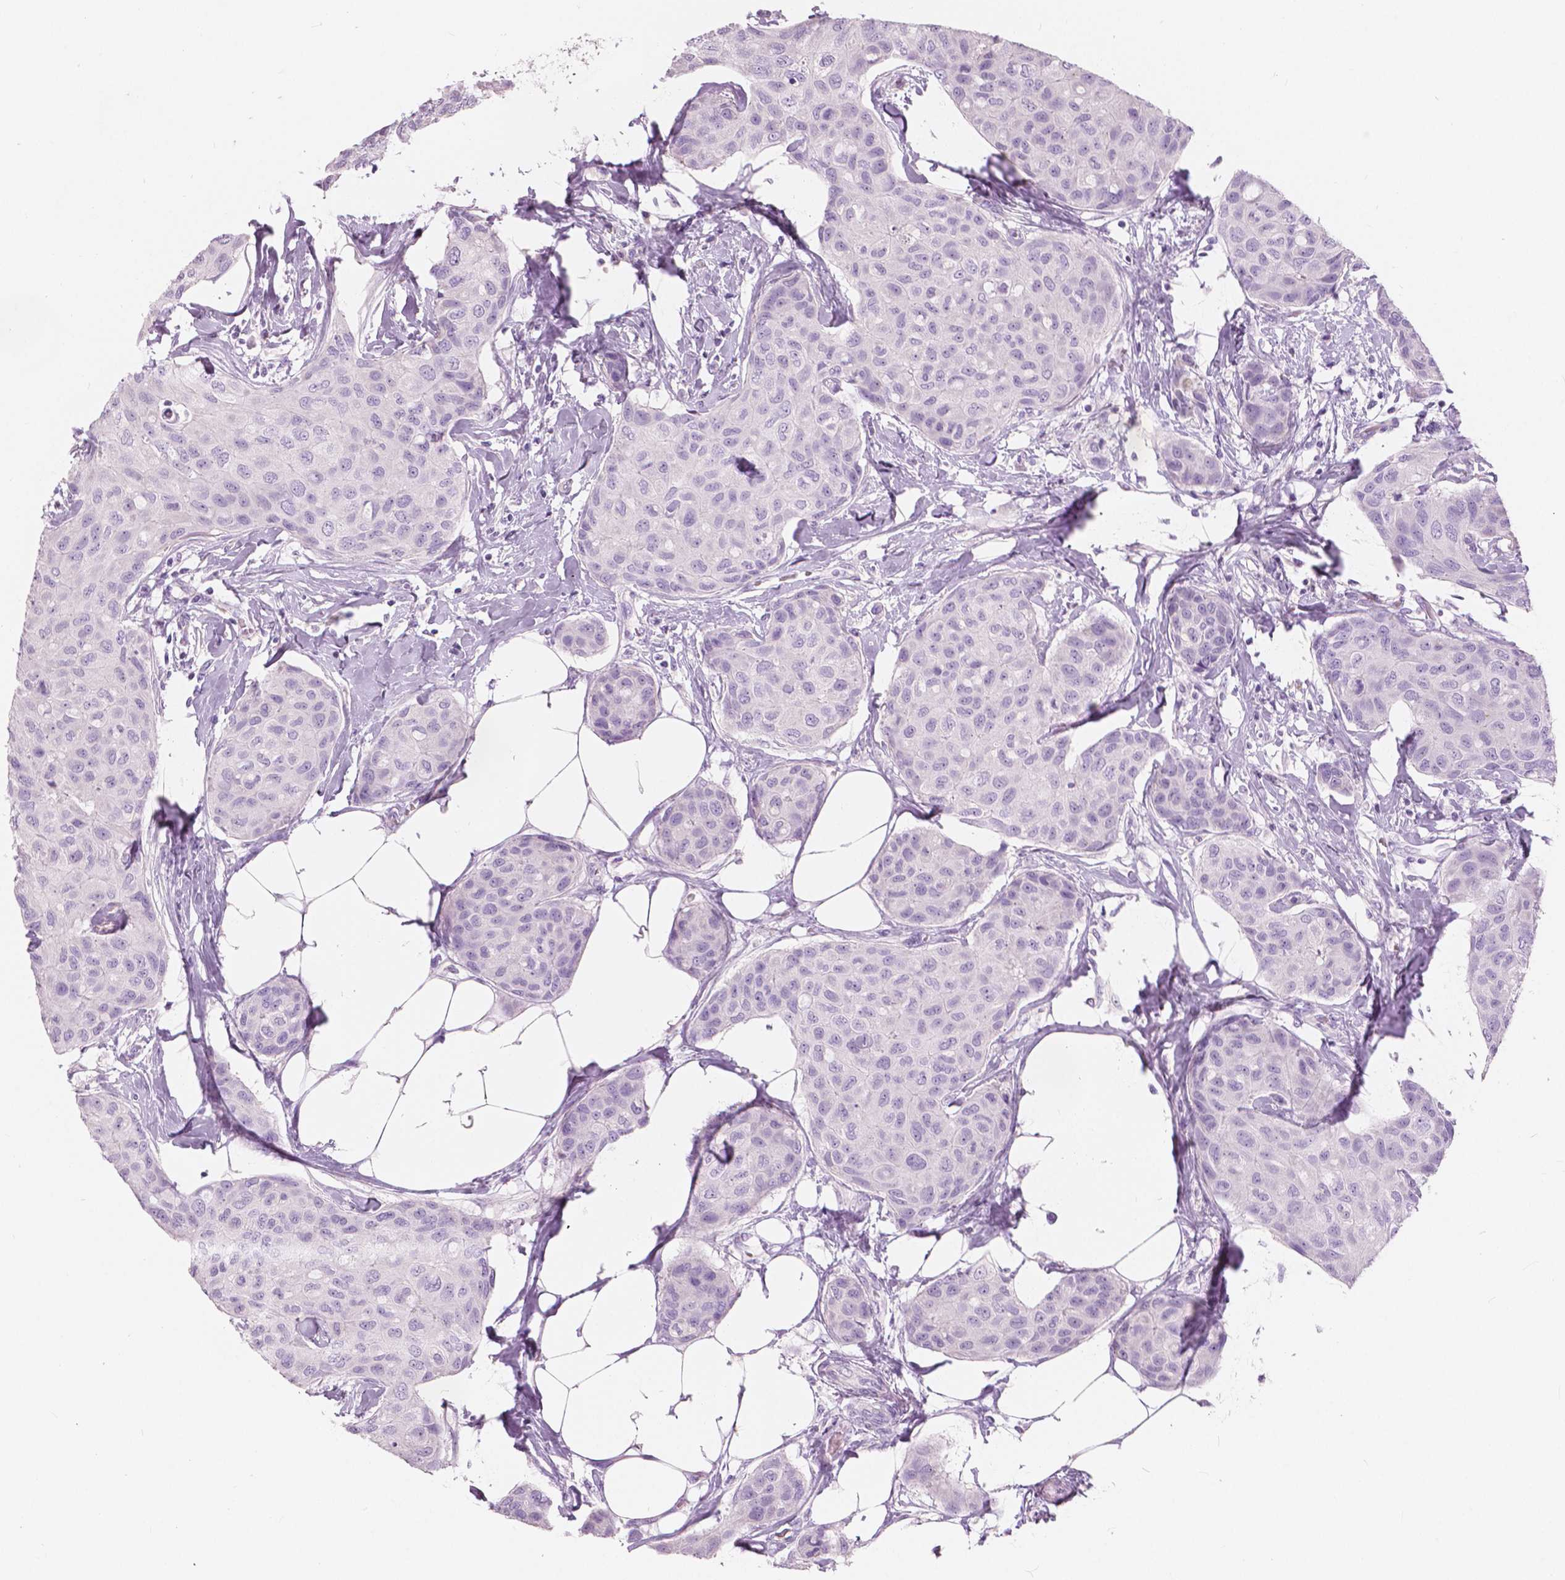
{"staining": {"intensity": "negative", "quantity": "none", "location": "none"}, "tissue": "breast cancer", "cell_type": "Tumor cells", "image_type": "cancer", "snomed": [{"axis": "morphology", "description": "Duct carcinoma"}, {"axis": "topography", "description": "Breast"}], "caption": "DAB immunohistochemical staining of breast intraductal carcinoma reveals no significant staining in tumor cells. (Brightfield microscopy of DAB (3,3'-diaminobenzidine) immunohistochemistry (IHC) at high magnification).", "gene": "CXCR2", "patient": {"sex": "female", "age": 80}}